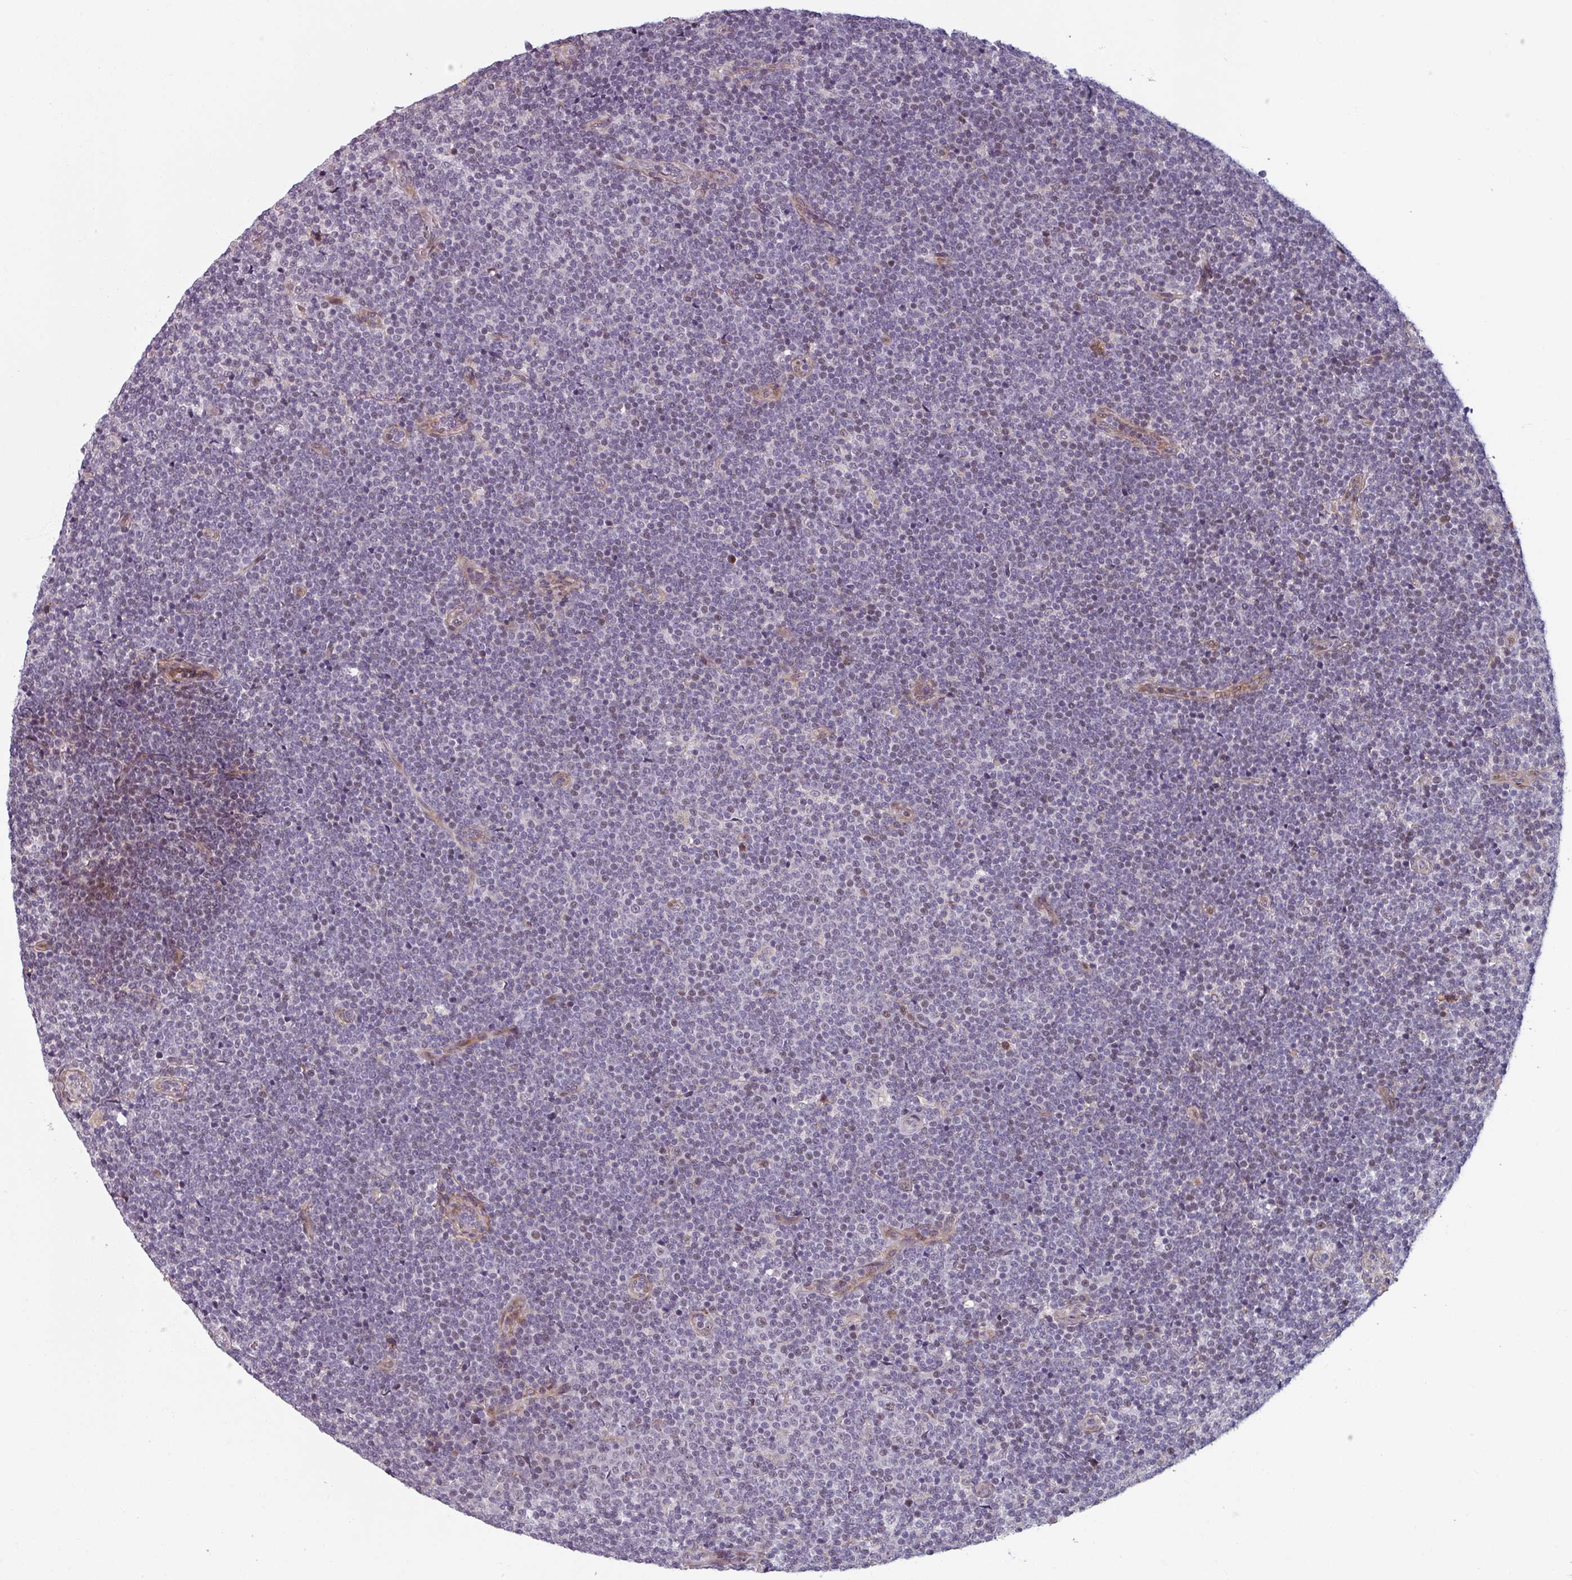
{"staining": {"intensity": "negative", "quantity": "none", "location": "none"}, "tissue": "lymphoma", "cell_type": "Tumor cells", "image_type": "cancer", "snomed": [{"axis": "morphology", "description": "Malignant lymphoma, non-Hodgkin's type, Low grade"}, {"axis": "topography", "description": "Lymph node"}], "caption": "Immunohistochemistry of low-grade malignant lymphoma, non-Hodgkin's type exhibits no expression in tumor cells. Brightfield microscopy of immunohistochemistry (IHC) stained with DAB (3,3'-diaminobenzidine) (brown) and hematoxylin (blue), captured at high magnification.", "gene": "CYB5RL", "patient": {"sex": "male", "age": 48}}